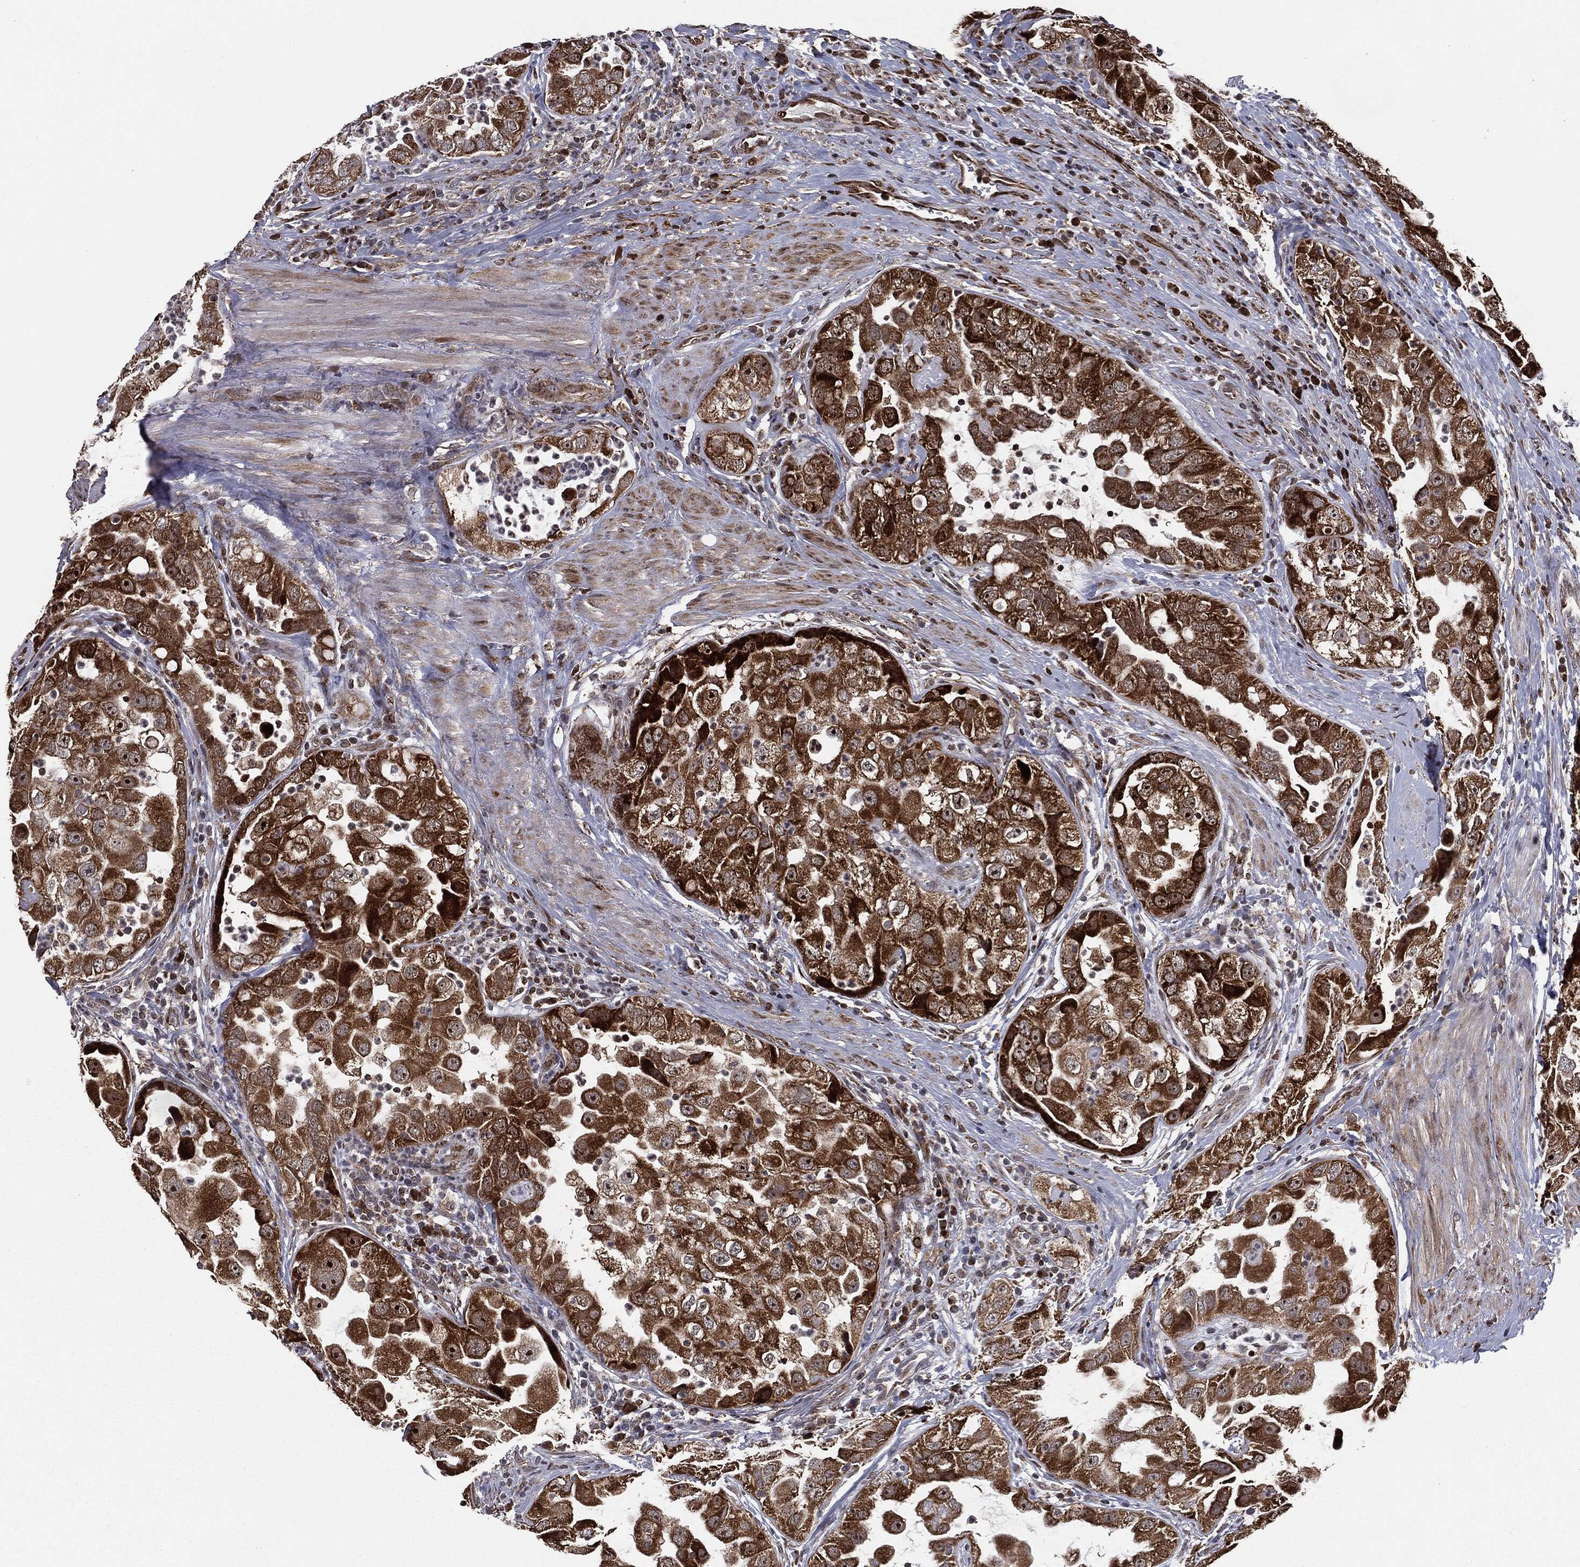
{"staining": {"intensity": "strong", "quantity": ">75%", "location": "cytoplasmic/membranous"}, "tissue": "urothelial cancer", "cell_type": "Tumor cells", "image_type": "cancer", "snomed": [{"axis": "morphology", "description": "Urothelial carcinoma, High grade"}, {"axis": "topography", "description": "Urinary bladder"}], "caption": "The histopathology image displays a brown stain indicating the presence of a protein in the cytoplasmic/membranous of tumor cells in urothelial cancer. Nuclei are stained in blue.", "gene": "CHCHD2", "patient": {"sex": "female", "age": 41}}